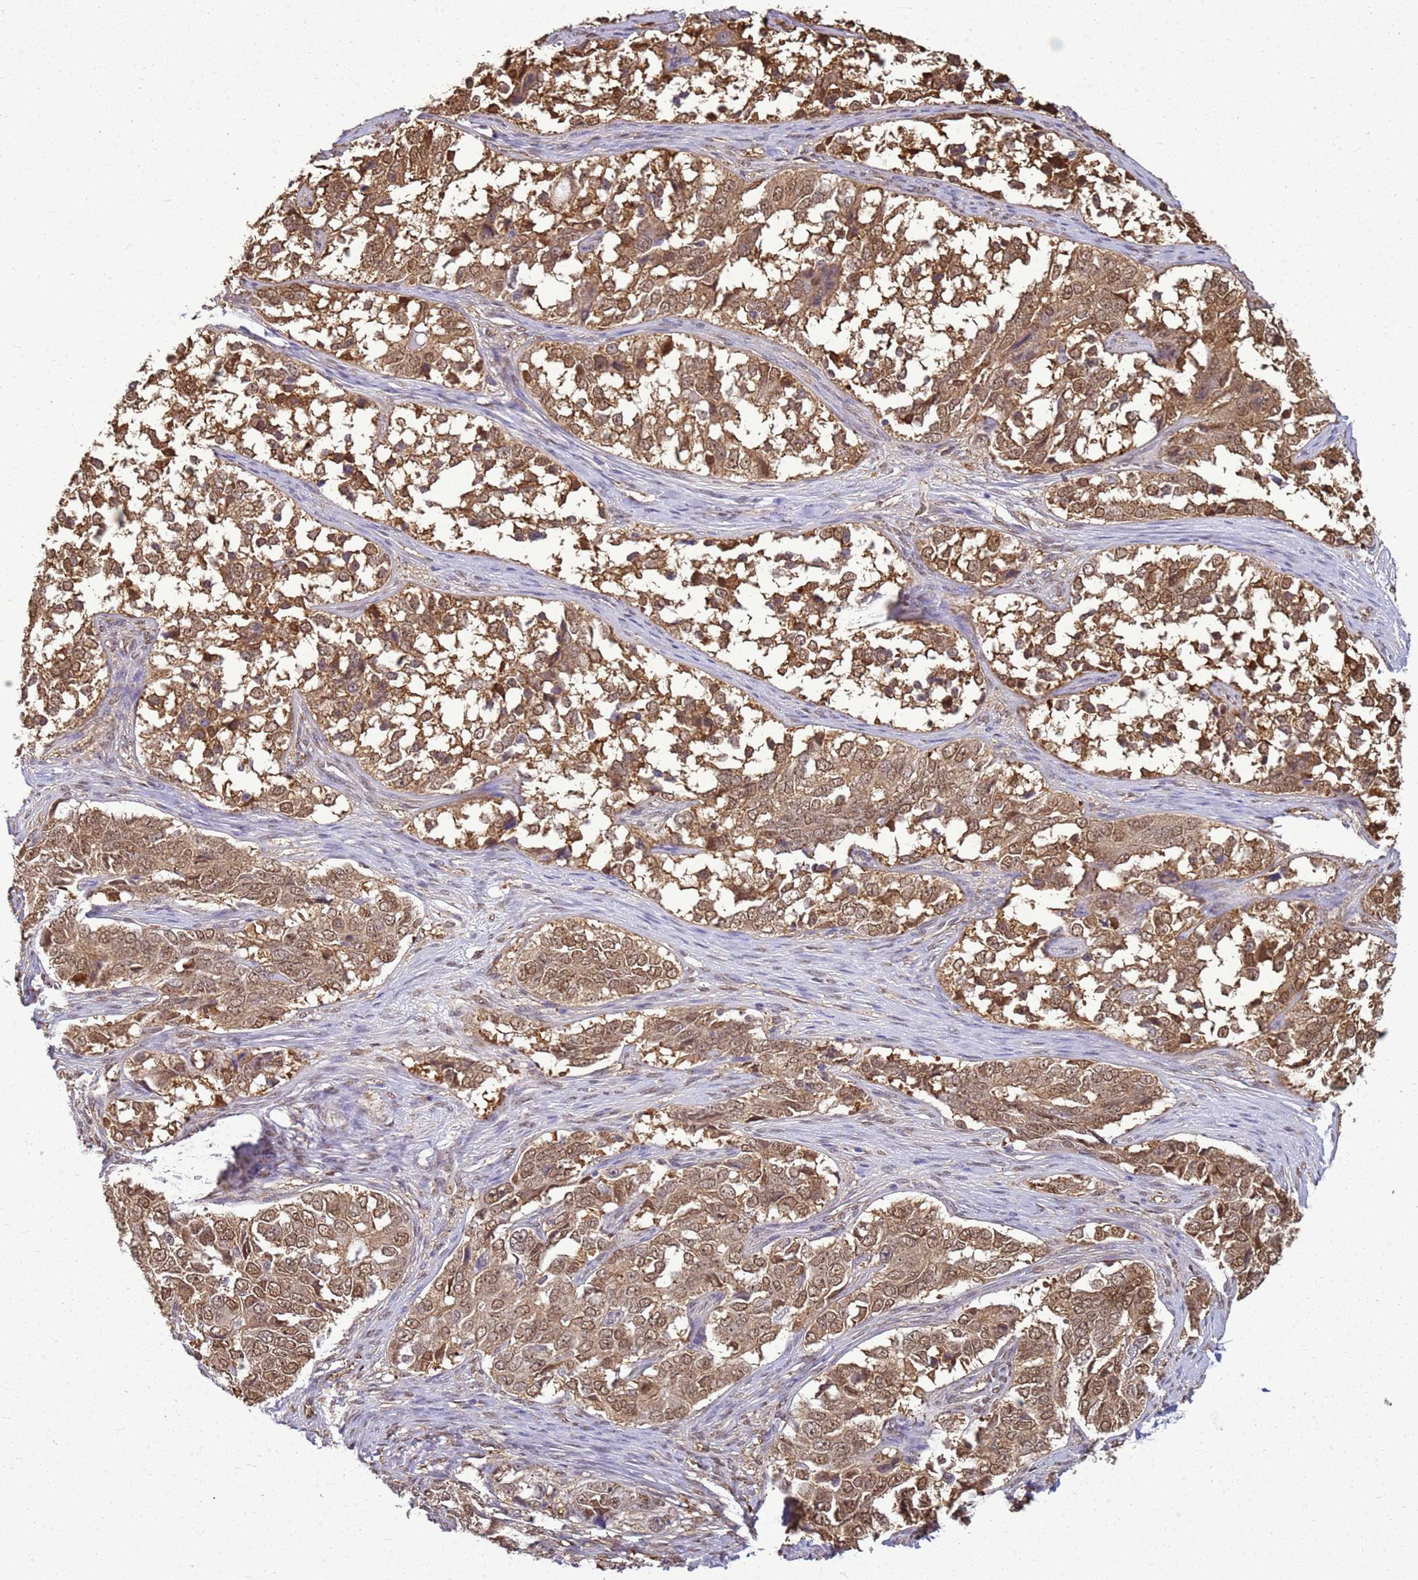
{"staining": {"intensity": "moderate", "quantity": ">75%", "location": "cytoplasmic/membranous,nuclear"}, "tissue": "ovarian cancer", "cell_type": "Tumor cells", "image_type": "cancer", "snomed": [{"axis": "morphology", "description": "Carcinoma, endometroid"}, {"axis": "topography", "description": "Ovary"}], "caption": "Tumor cells display moderate cytoplasmic/membranous and nuclear positivity in about >75% of cells in endometroid carcinoma (ovarian). The protein is stained brown, and the nuclei are stained in blue (DAB IHC with brightfield microscopy, high magnification).", "gene": "YWHAE", "patient": {"sex": "female", "age": 51}}